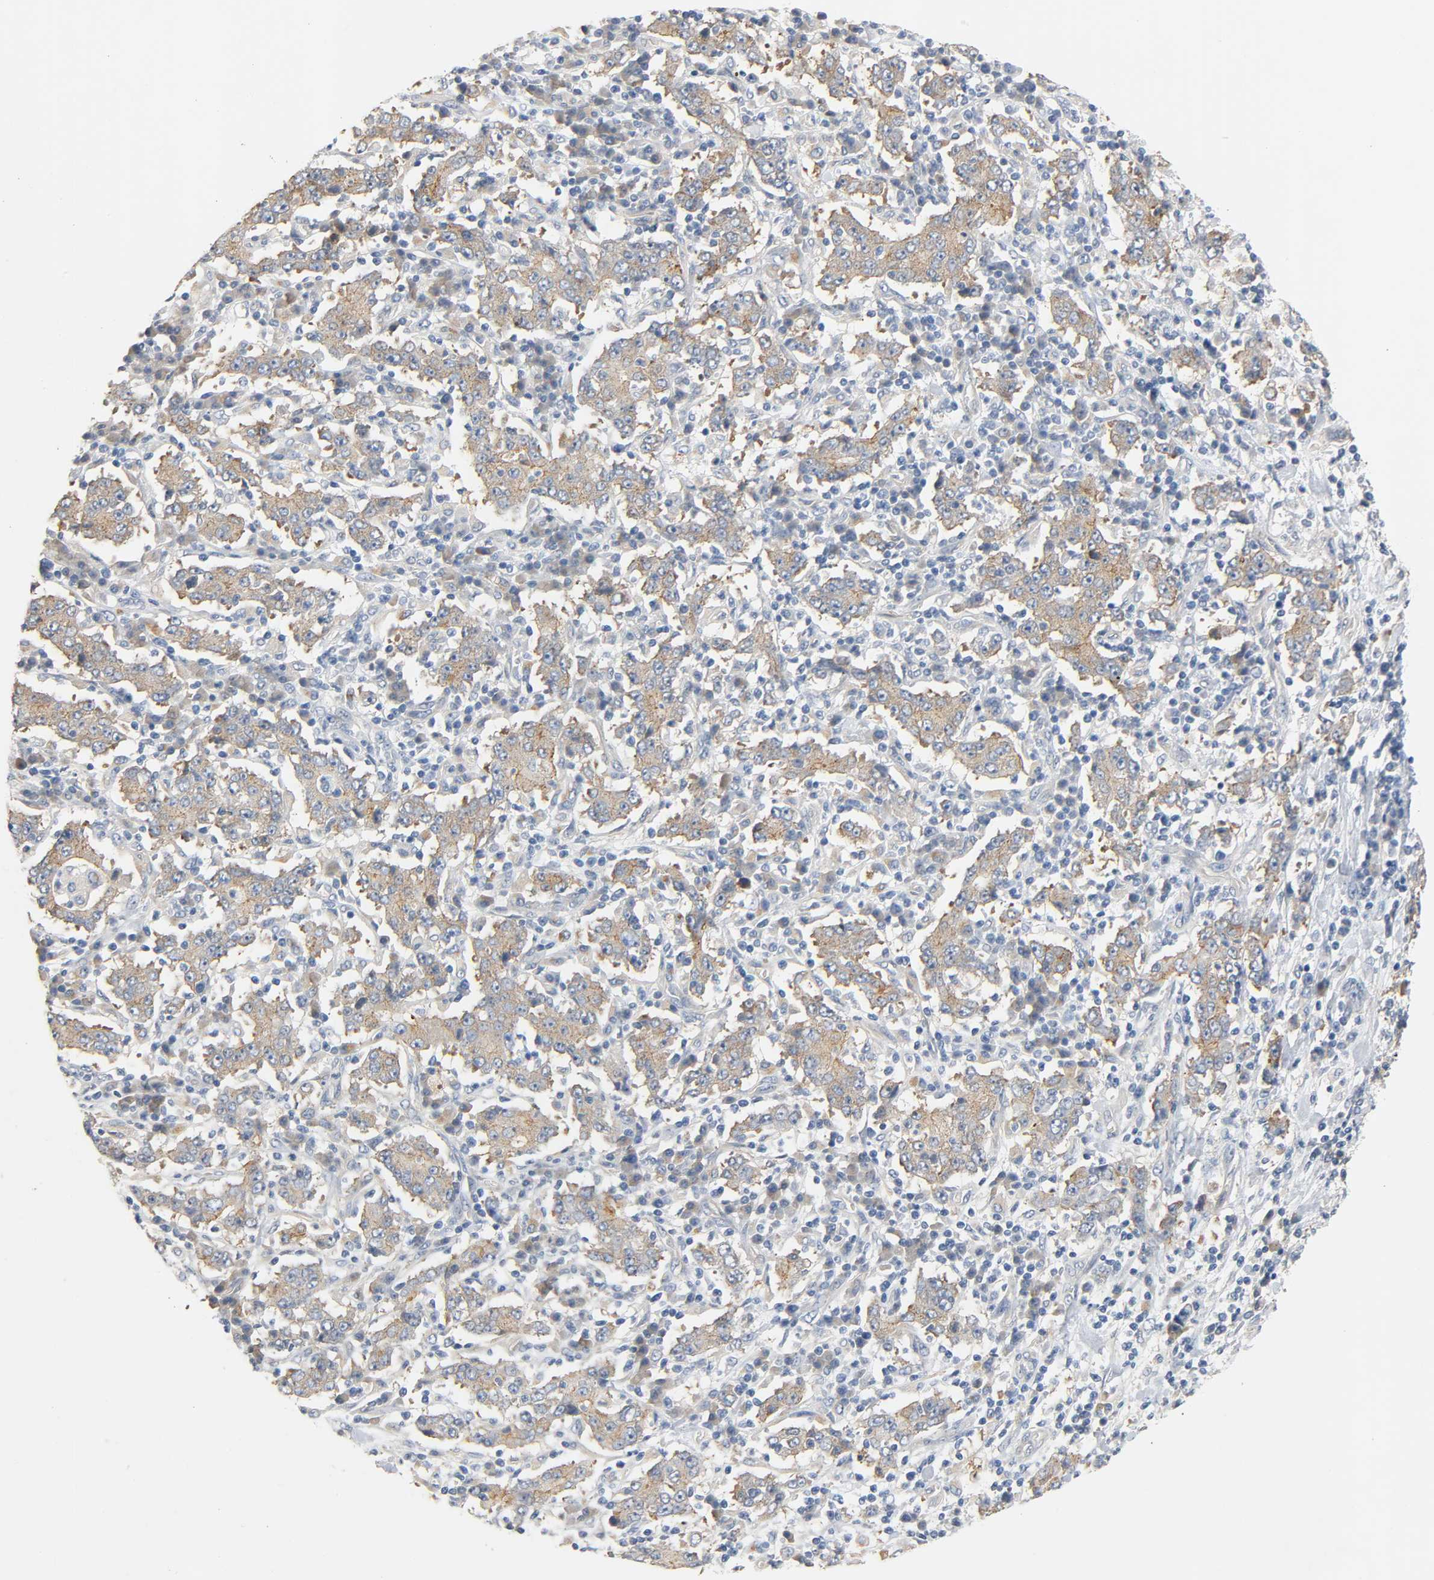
{"staining": {"intensity": "moderate", "quantity": ">75%", "location": "cytoplasmic/membranous"}, "tissue": "stomach cancer", "cell_type": "Tumor cells", "image_type": "cancer", "snomed": [{"axis": "morphology", "description": "Normal tissue, NOS"}, {"axis": "morphology", "description": "Adenocarcinoma, NOS"}, {"axis": "topography", "description": "Stomach, upper"}, {"axis": "topography", "description": "Stomach"}], "caption": "Protein expression analysis of human stomach cancer (adenocarcinoma) reveals moderate cytoplasmic/membranous positivity in approximately >75% of tumor cells. (DAB (3,3'-diaminobenzidine) = brown stain, brightfield microscopy at high magnification).", "gene": "ARPC1A", "patient": {"sex": "male", "age": 59}}